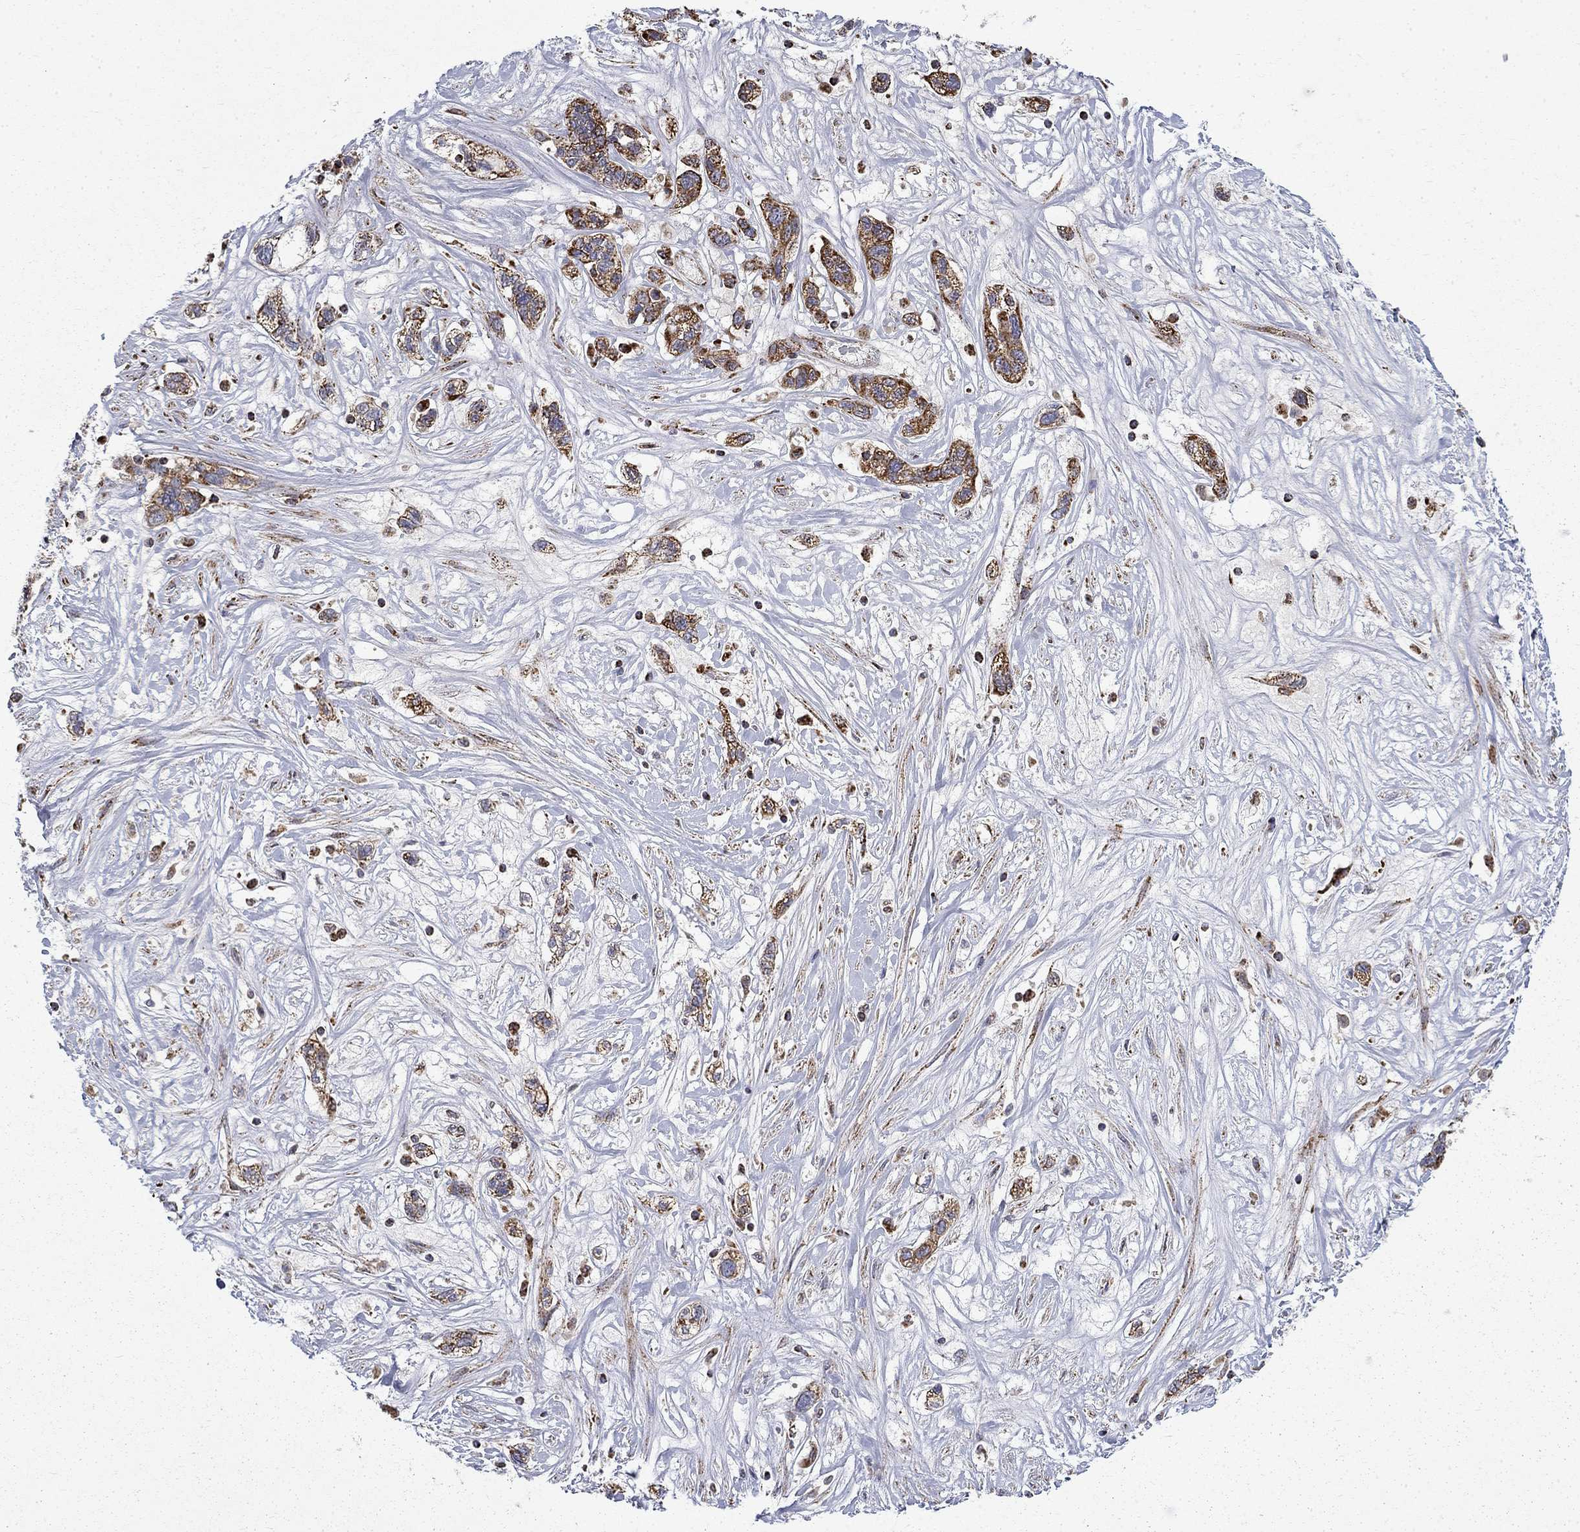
{"staining": {"intensity": "strong", "quantity": "25%-75%", "location": "cytoplasmic/membranous"}, "tissue": "liver cancer", "cell_type": "Tumor cells", "image_type": "cancer", "snomed": [{"axis": "morphology", "description": "Adenocarcinoma, NOS"}, {"axis": "morphology", "description": "Cholangiocarcinoma"}, {"axis": "topography", "description": "Liver"}], "caption": "Immunohistochemical staining of liver cancer (cholangiocarcinoma) shows high levels of strong cytoplasmic/membranous protein expression in approximately 25%-75% of tumor cells.", "gene": "PCBP3", "patient": {"sex": "male", "age": 64}}